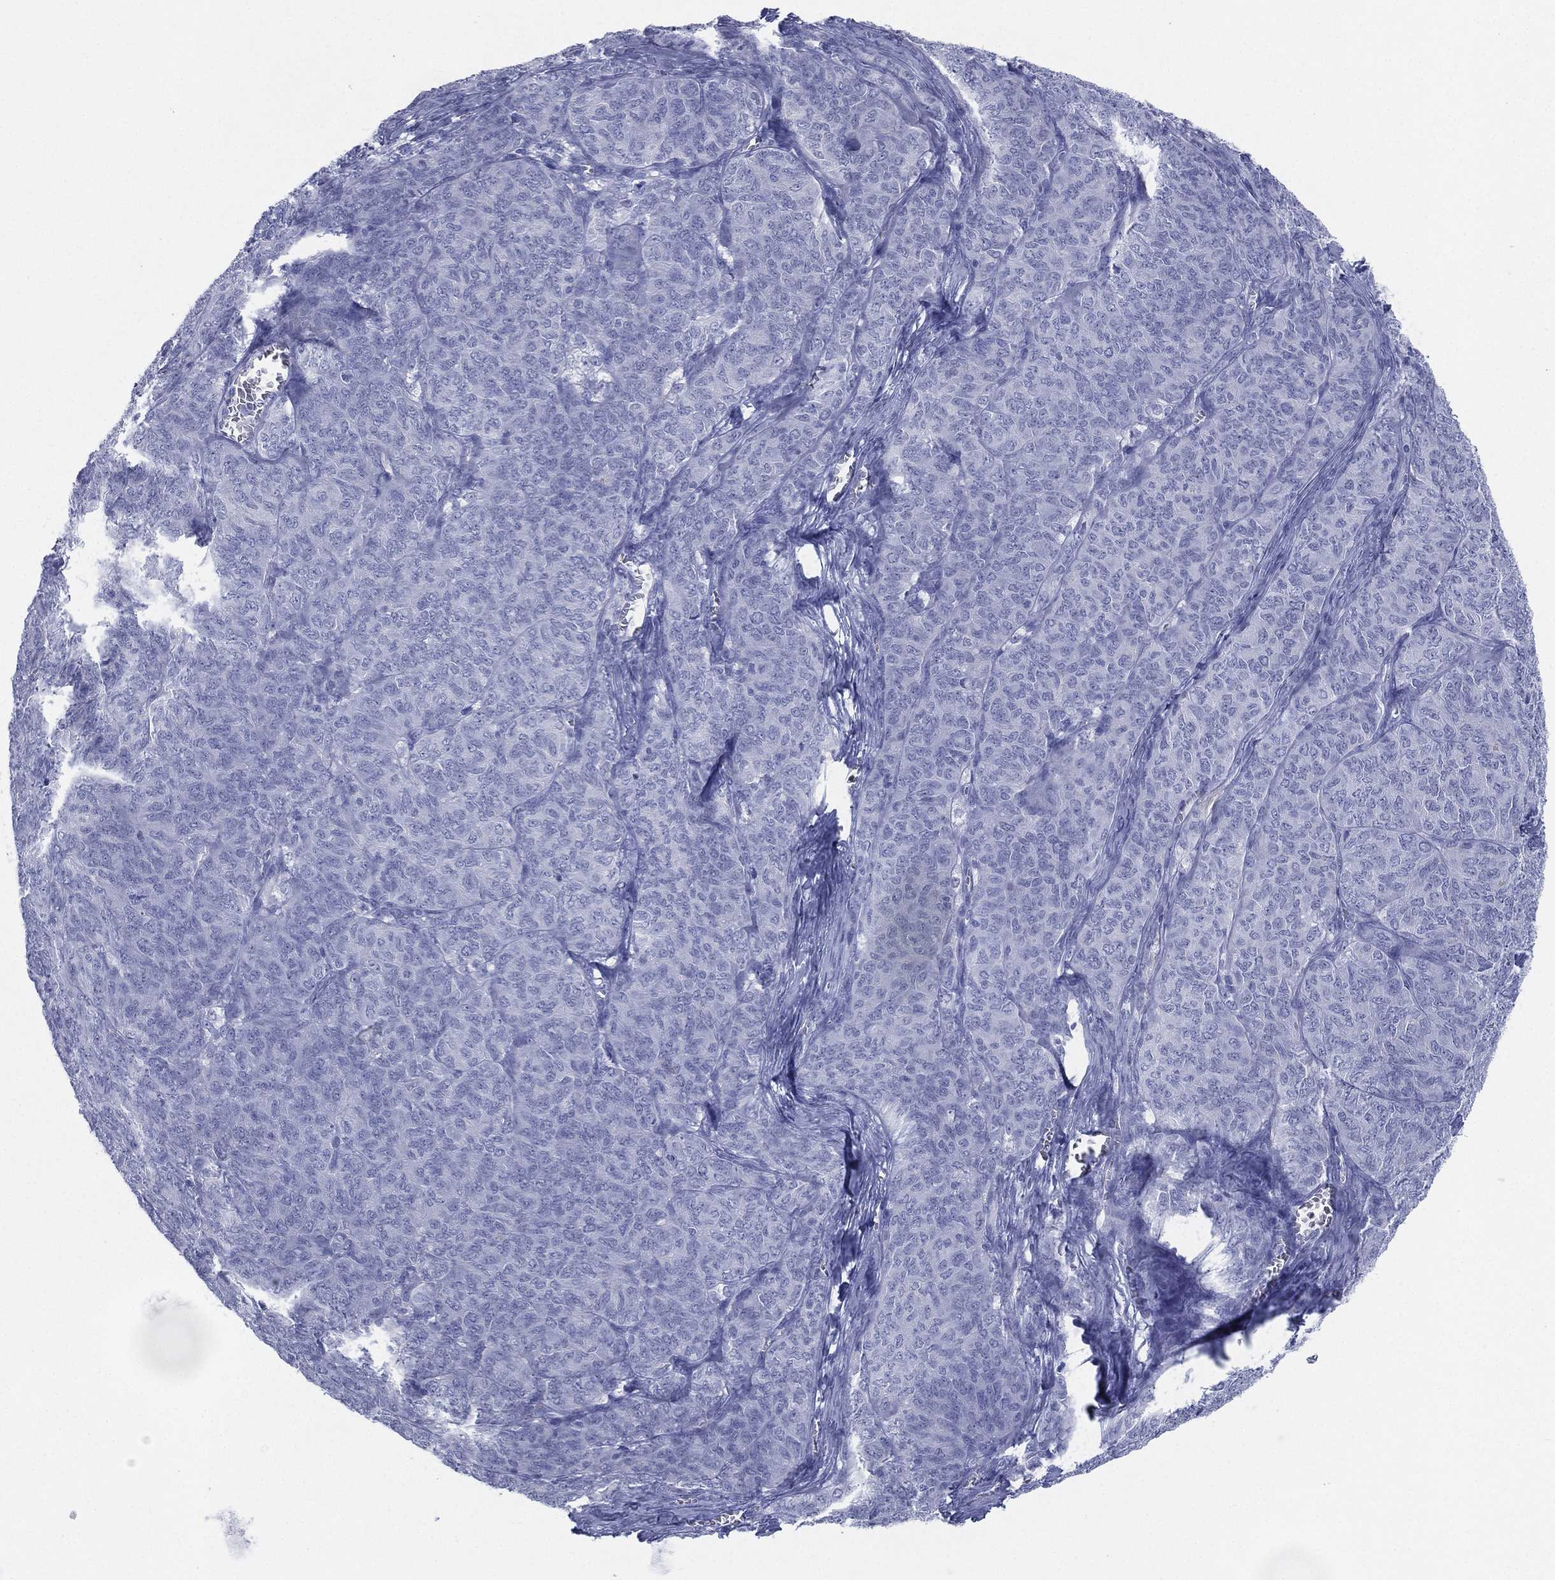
{"staining": {"intensity": "negative", "quantity": "none", "location": "none"}, "tissue": "ovarian cancer", "cell_type": "Tumor cells", "image_type": "cancer", "snomed": [{"axis": "morphology", "description": "Carcinoma, endometroid"}, {"axis": "topography", "description": "Ovary"}], "caption": "Ovarian cancer was stained to show a protein in brown. There is no significant staining in tumor cells. Brightfield microscopy of immunohistochemistry (IHC) stained with DAB (3,3'-diaminobenzidine) (brown) and hematoxylin (blue), captured at high magnification.", "gene": "CD79A", "patient": {"sex": "female", "age": 80}}